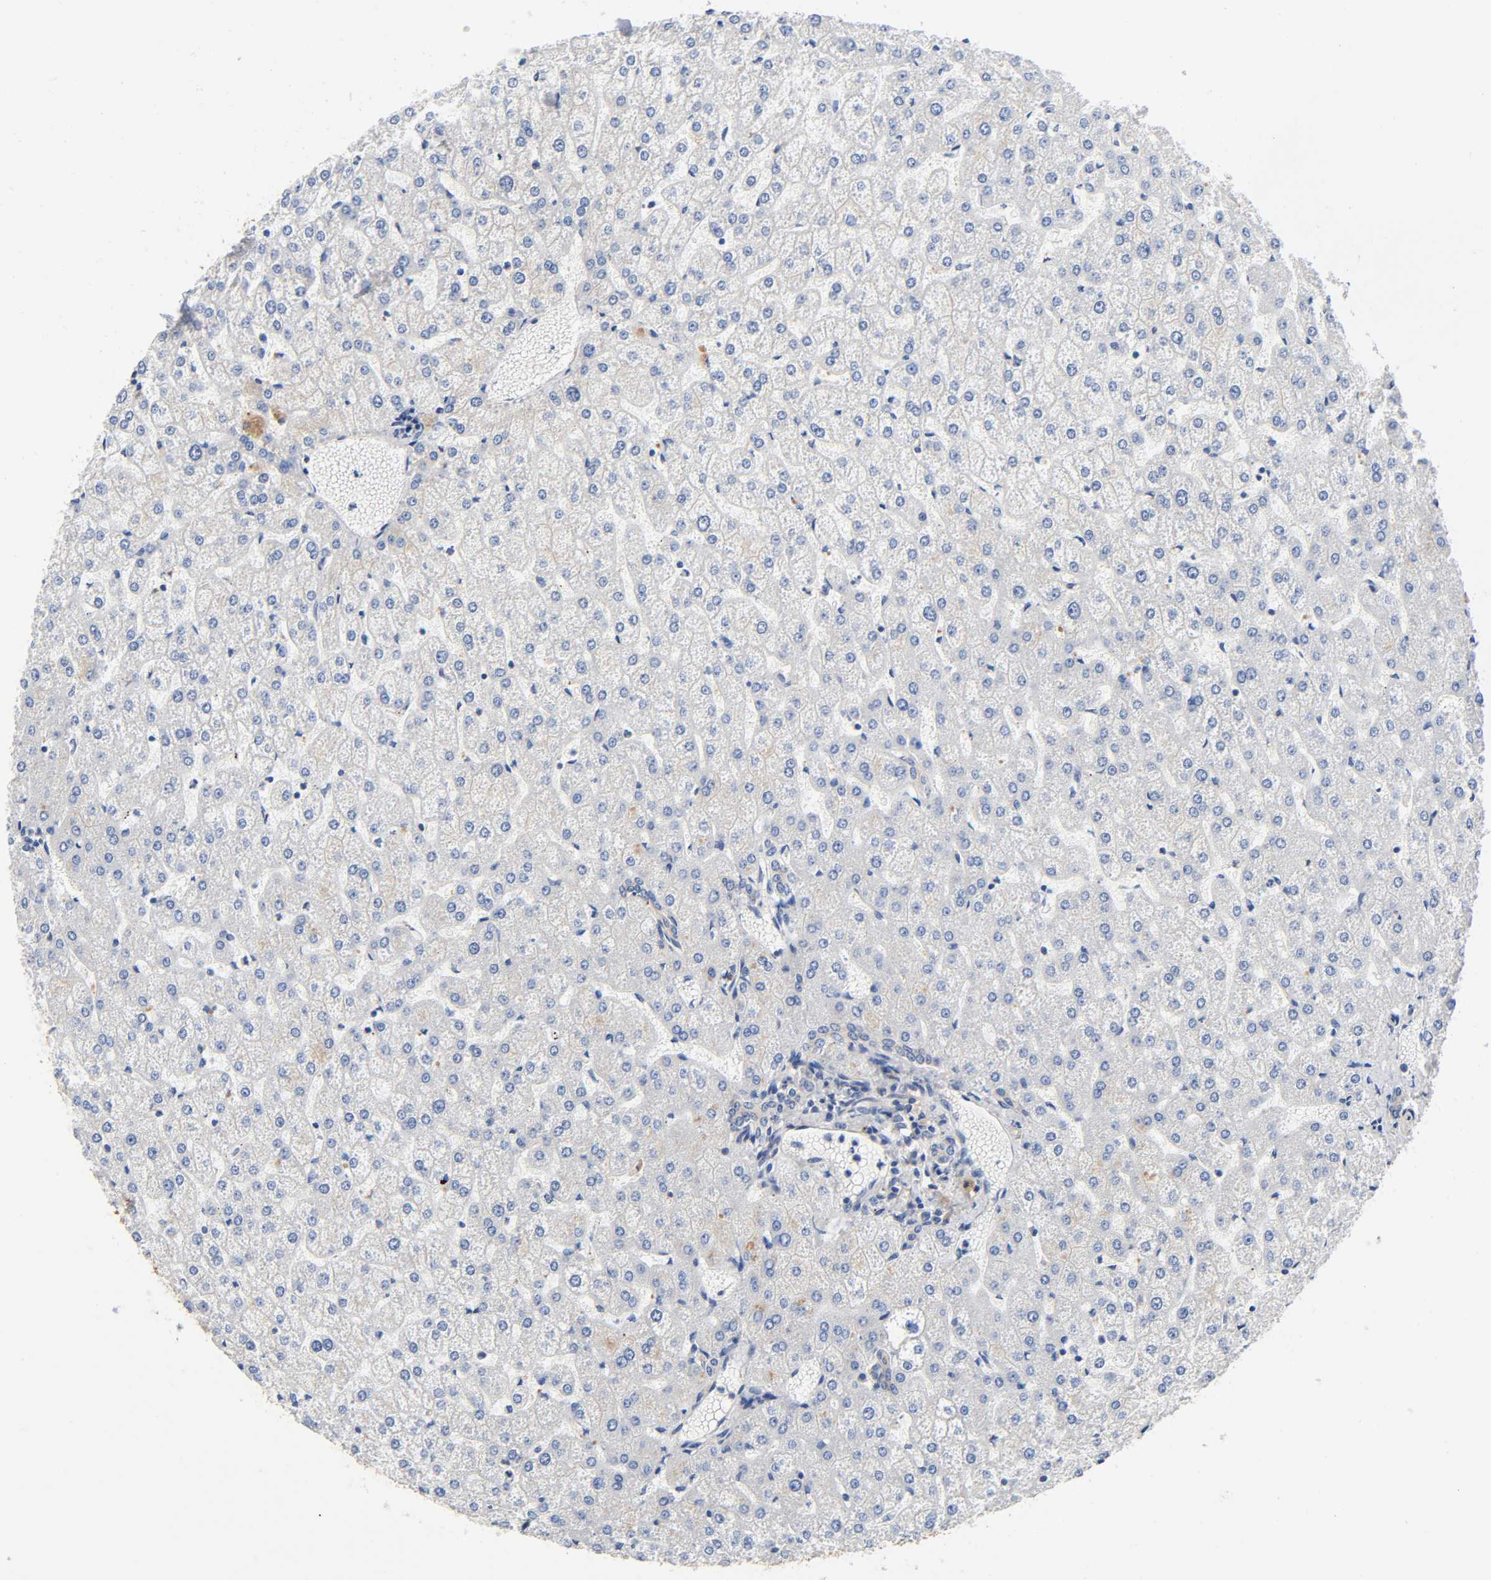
{"staining": {"intensity": "moderate", "quantity": "25%-75%", "location": "cytoplasmic/membranous"}, "tissue": "liver", "cell_type": "Cholangiocytes", "image_type": "normal", "snomed": [{"axis": "morphology", "description": "Normal tissue, NOS"}, {"axis": "topography", "description": "Liver"}], "caption": "DAB immunohistochemical staining of unremarkable liver reveals moderate cytoplasmic/membranous protein staining in approximately 25%-75% of cholangiocytes. Nuclei are stained in blue.", "gene": "PRKAB1", "patient": {"sex": "female", "age": 32}}